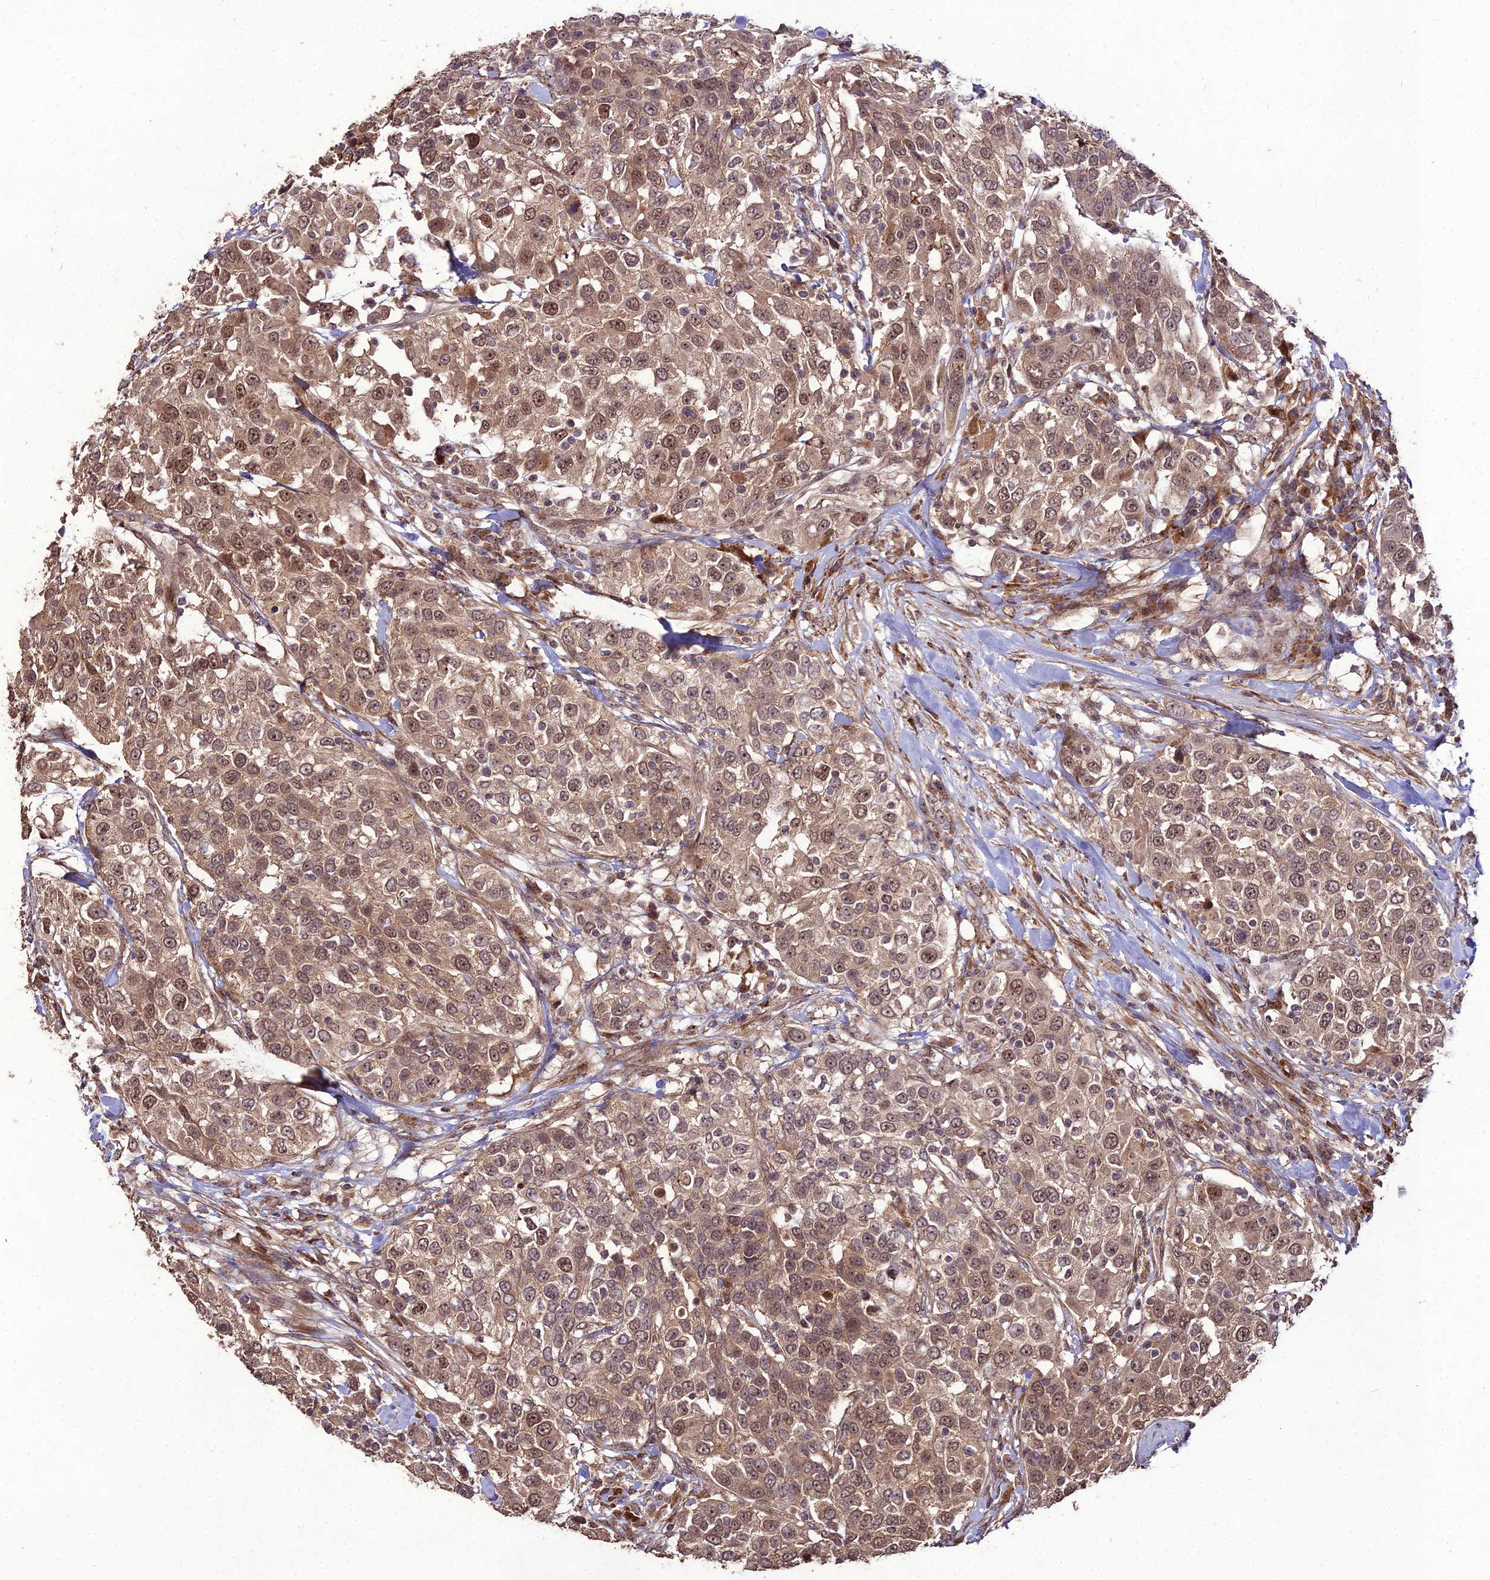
{"staining": {"intensity": "moderate", "quantity": ">75%", "location": "cytoplasmic/membranous,nuclear"}, "tissue": "urothelial cancer", "cell_type": "Tumor cells", "image_type": "cancer", "snomed": [{"axis": "morphology", "description": "Urothelial carcinoma, High grade"}, {"axis": "topography", "description": "Urinary bladder"}], "caption": "Immunohistochemistry image of human urothelial cancer stained for a protein (brown), which demonstrates medium levels of moderate cytoplasmic/membranous and nuclear positivity in approximately >75% of tumor cells.", "gene": "ZNF766", "patient": {"sex": "female", "age": 80}}